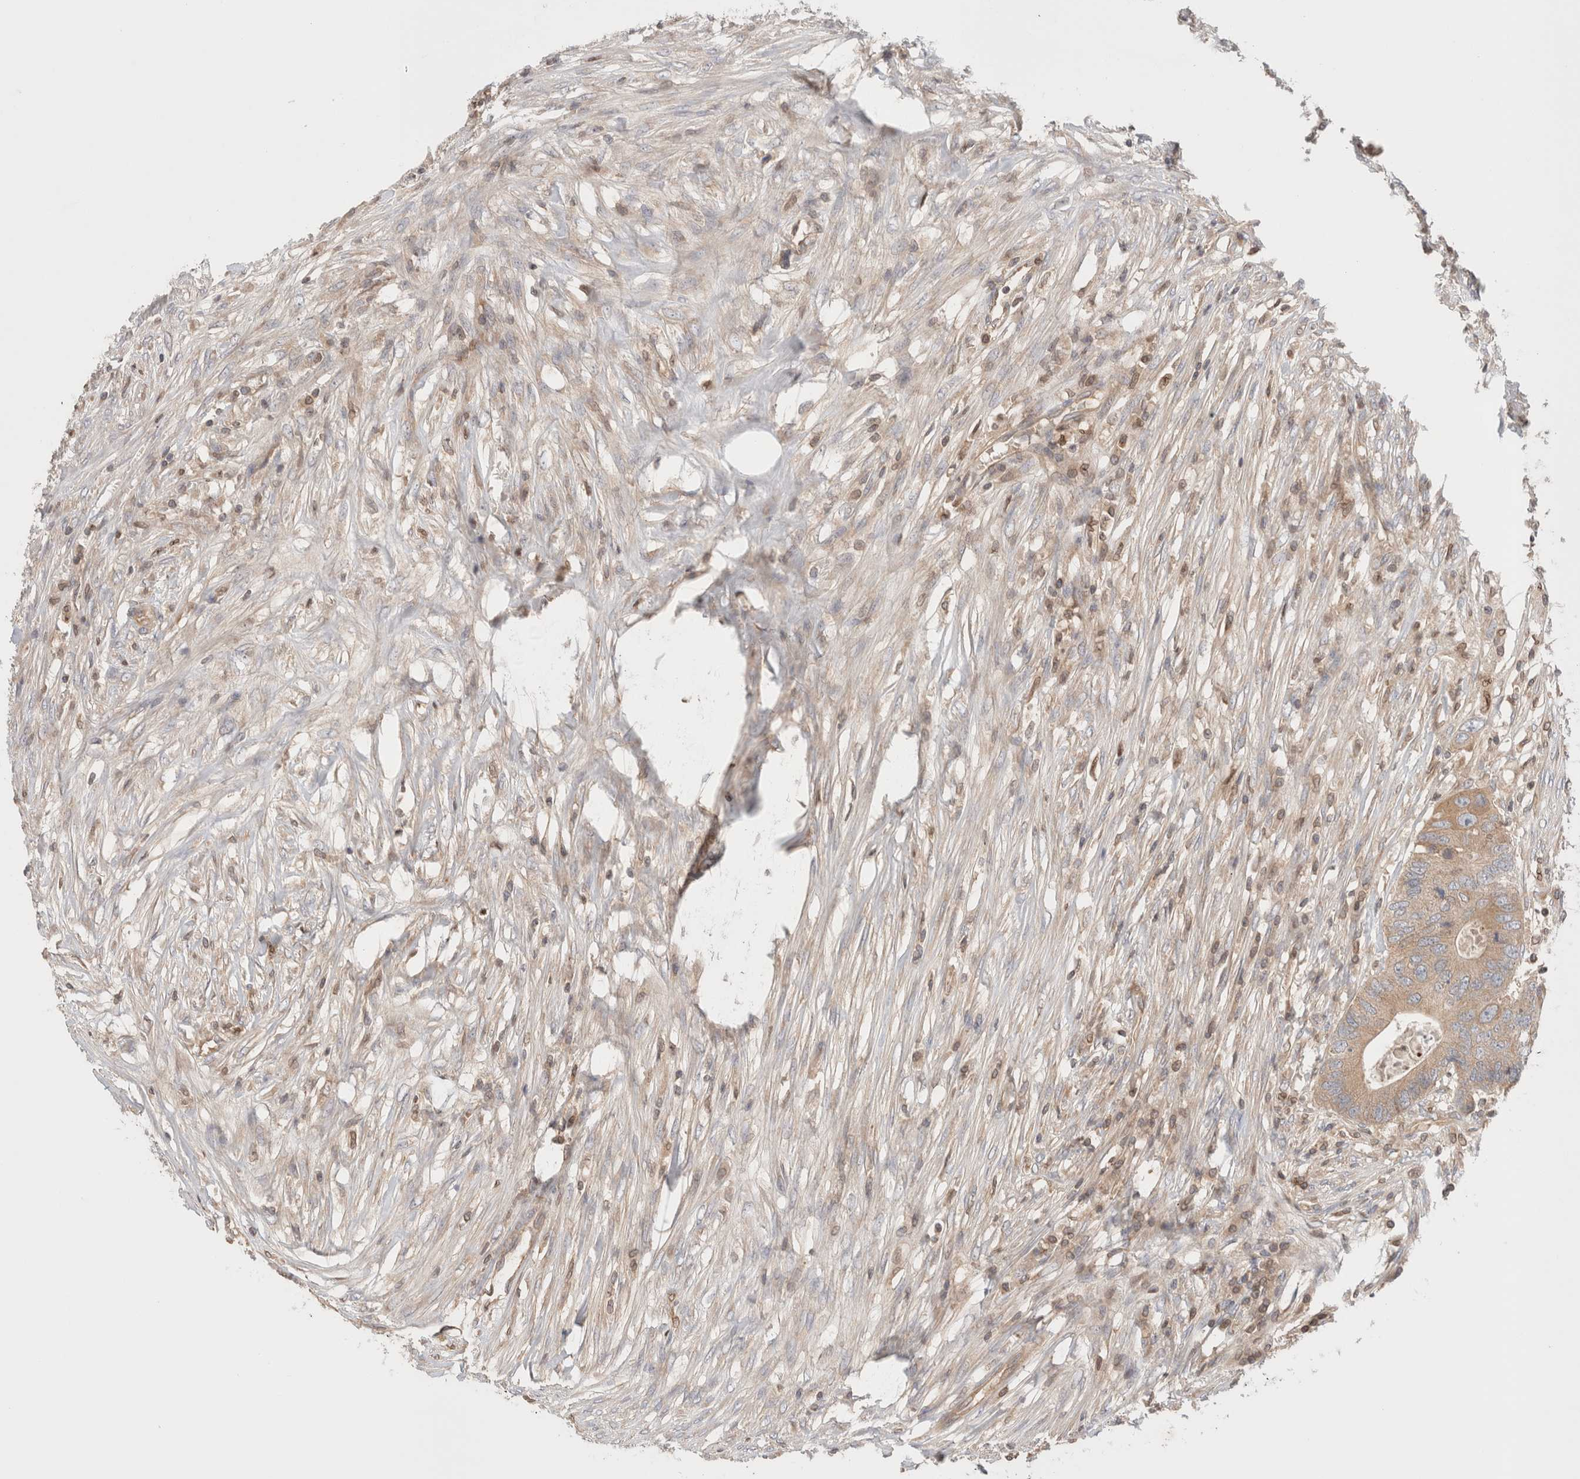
{"staining": {"intensity": "moderate", "quantity": ">75%", "location": "cytoplasmic/membranous"}, "tissue": "colorectal cancer", "cell_type": "Tumor cells", "image_type": "cancer", "snomed": [{"axis": "morphology", "description": "Adenocarcinoma, NOS"}, {"axis": "topography", "description": "Colon"}], "caption": "Colorectal adenocarcinoma tissue displays moderate cytoplasmic/membranous expression in about >75% of tumor cells (Brightfield microscopy of DAB IHC at high magnification).", "gene": "SIKE1", "patient": {"sex": "male", "age": 71}}